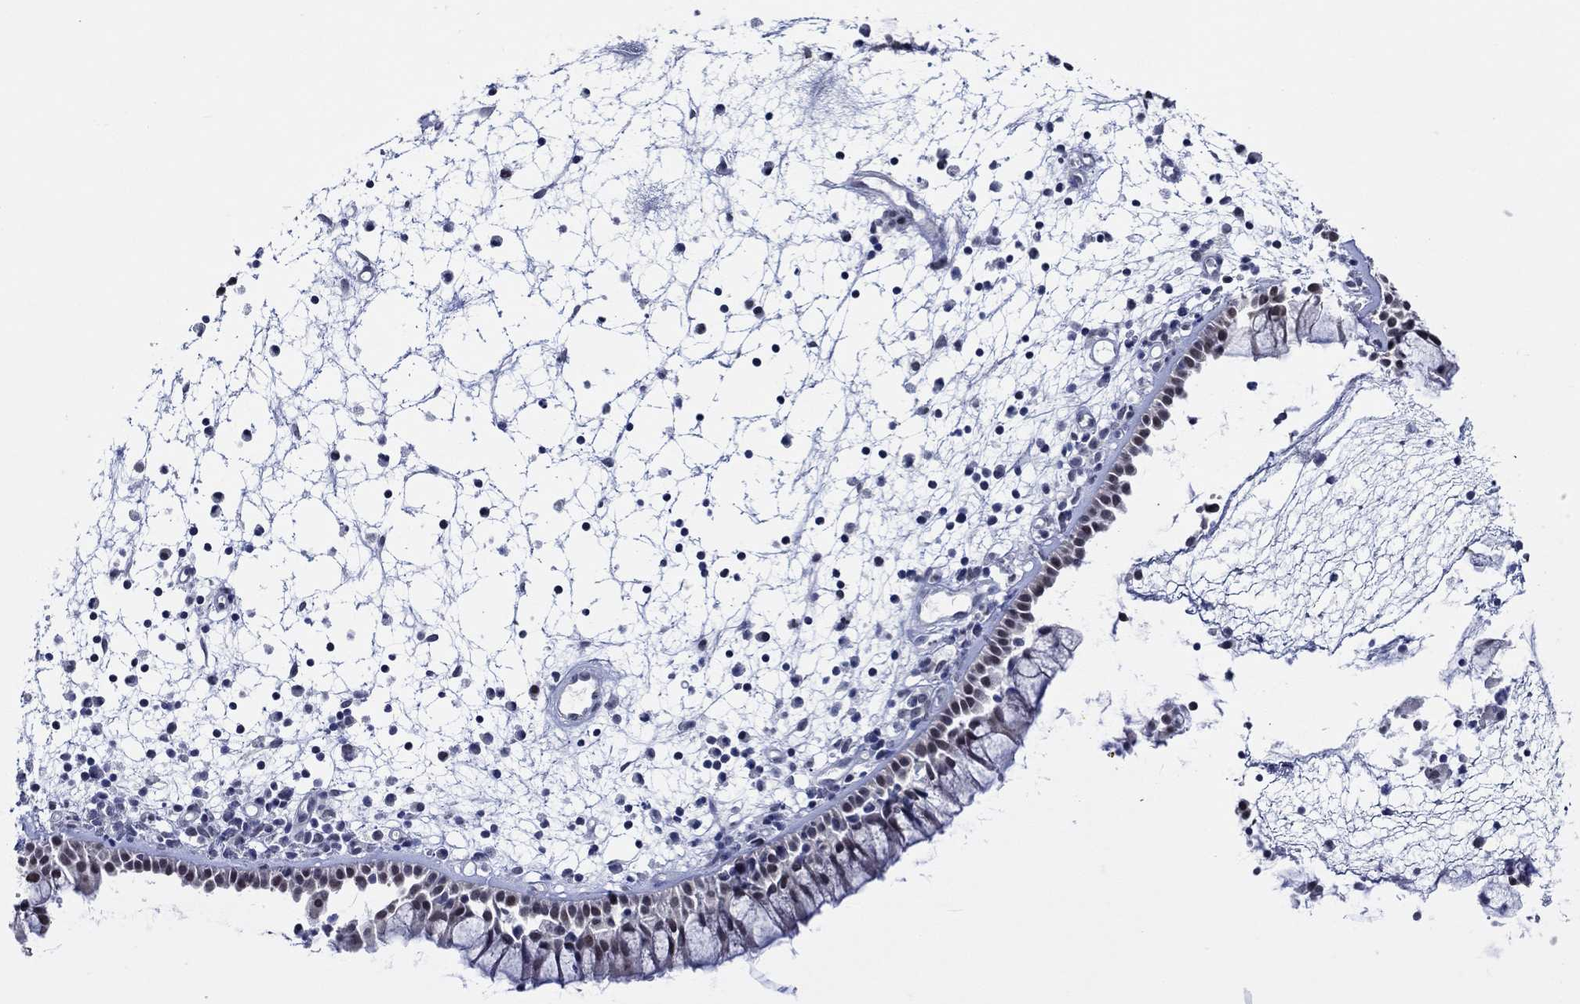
{"staining": {"intensity": "weak", "quantity": "<25%", "location": "nuclear"}, "tissue": "nasopharynx", "cell_type": "Respiratory epithelial cells", "image_type": "normal", "snomed": [{"axis": "morphology", "description": "Normal tissue, NOS"}, {"axis": "morphology", "description": "Polyp, NOS"}, {"axis": "topography", "description": "Nasopharynx"}], "caption": "Immunohistochemistry (IHC) photomicrograph of unremarkable nasopharynx: nasopharynx stained with DAB (3,3'-diaminobenzidine) shows no significant protein positivity in respiratory epithelial cells. (Immunohistochemistry (IHC), brightfield microscopy, high magnification).", "gene": "SLC34A1", "patient": {"sex": "female", "age": 56}}